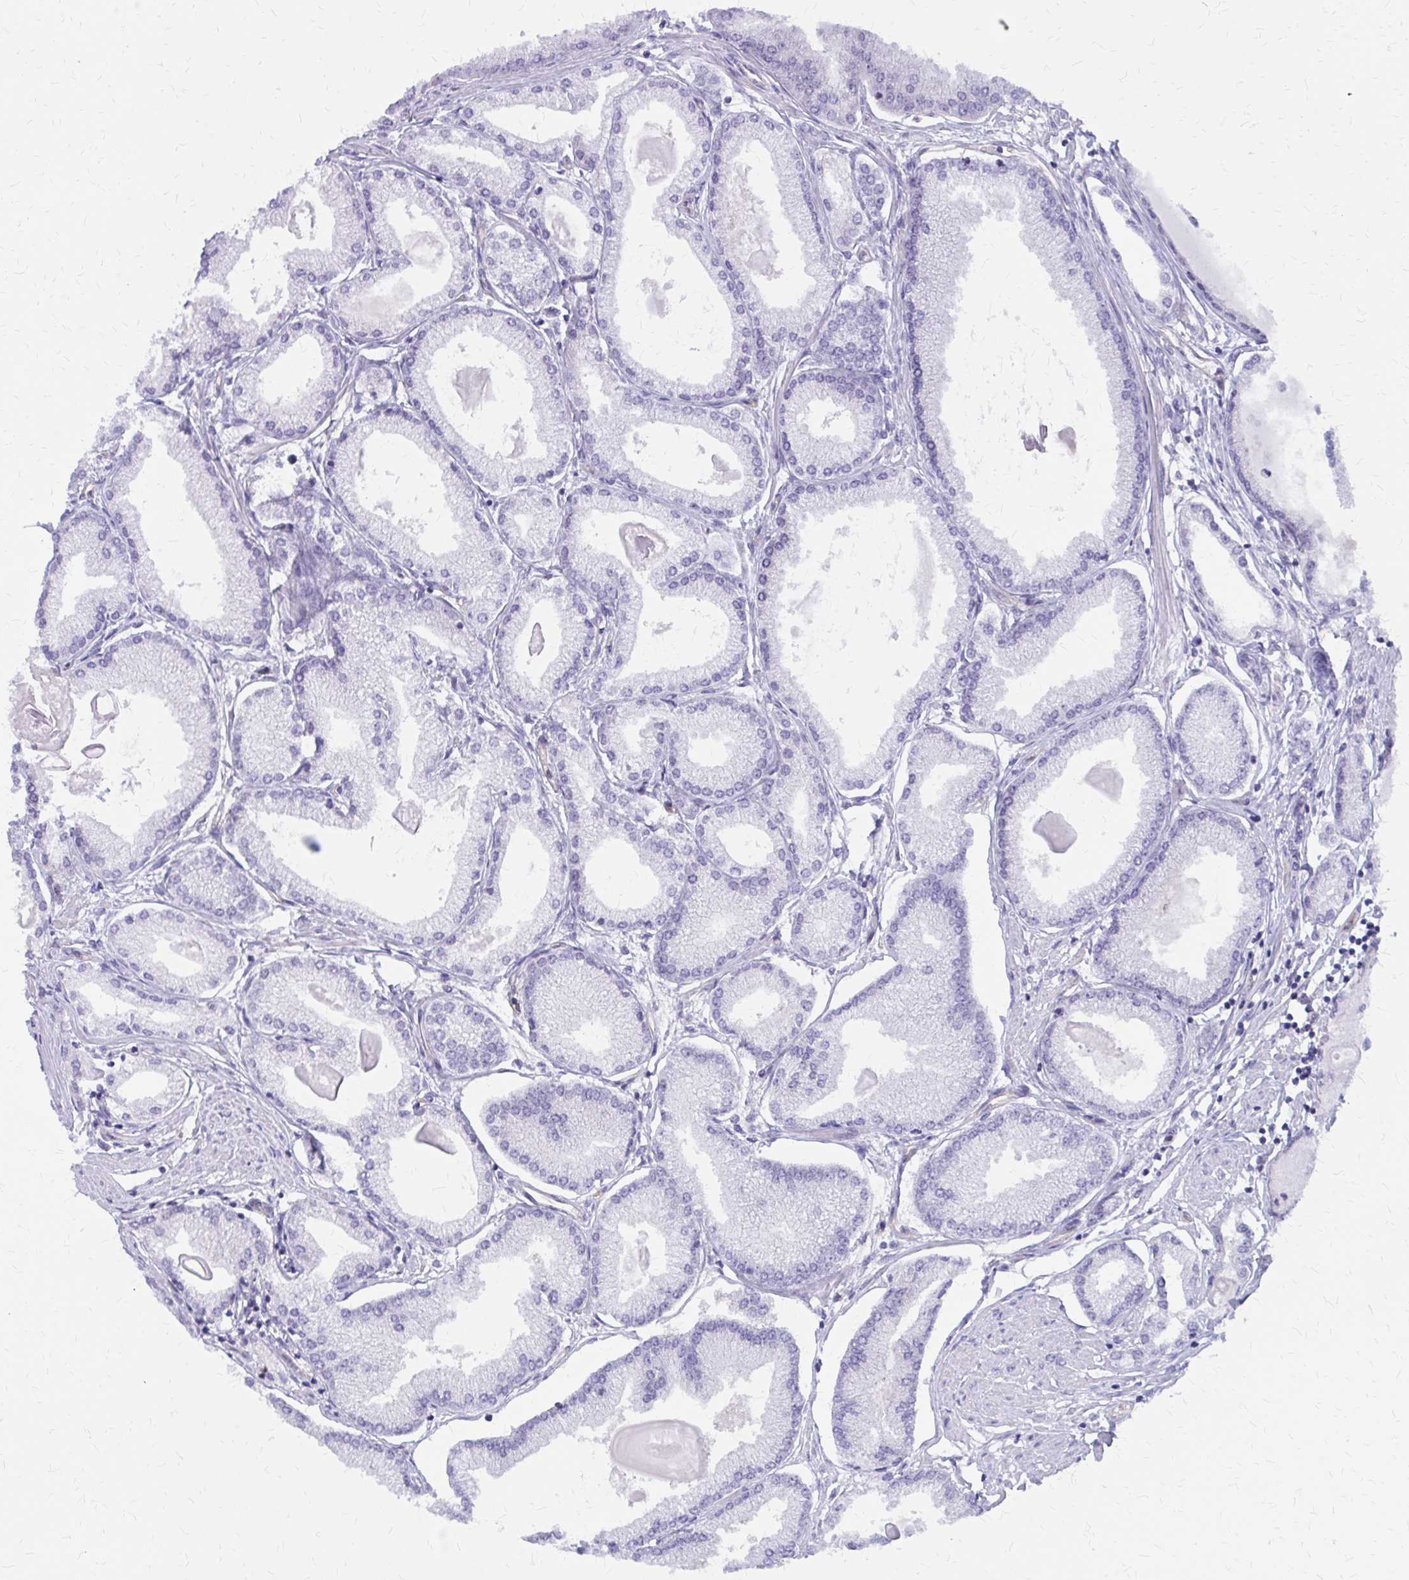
{"staining": {"intensity": "negative", "quantity": "none", "location": "none"}, "tissue": "prostate cancer", "cell_type": "Tumor cells", "image_type": "cancer", "snomed": [{"axis": "morphology", "description": "Adenocarcinoma, High grade"}, {"axis": "topography", "description": "Prostate"}], "caption": "Immunohistochemistry (IHC) photomicrograph of prostate cancer stained for a protein (brown), which demonstrates no staining in tumor cells.", "gene": "CLIC2", "patient": {"sex": "male", "age": 68}}